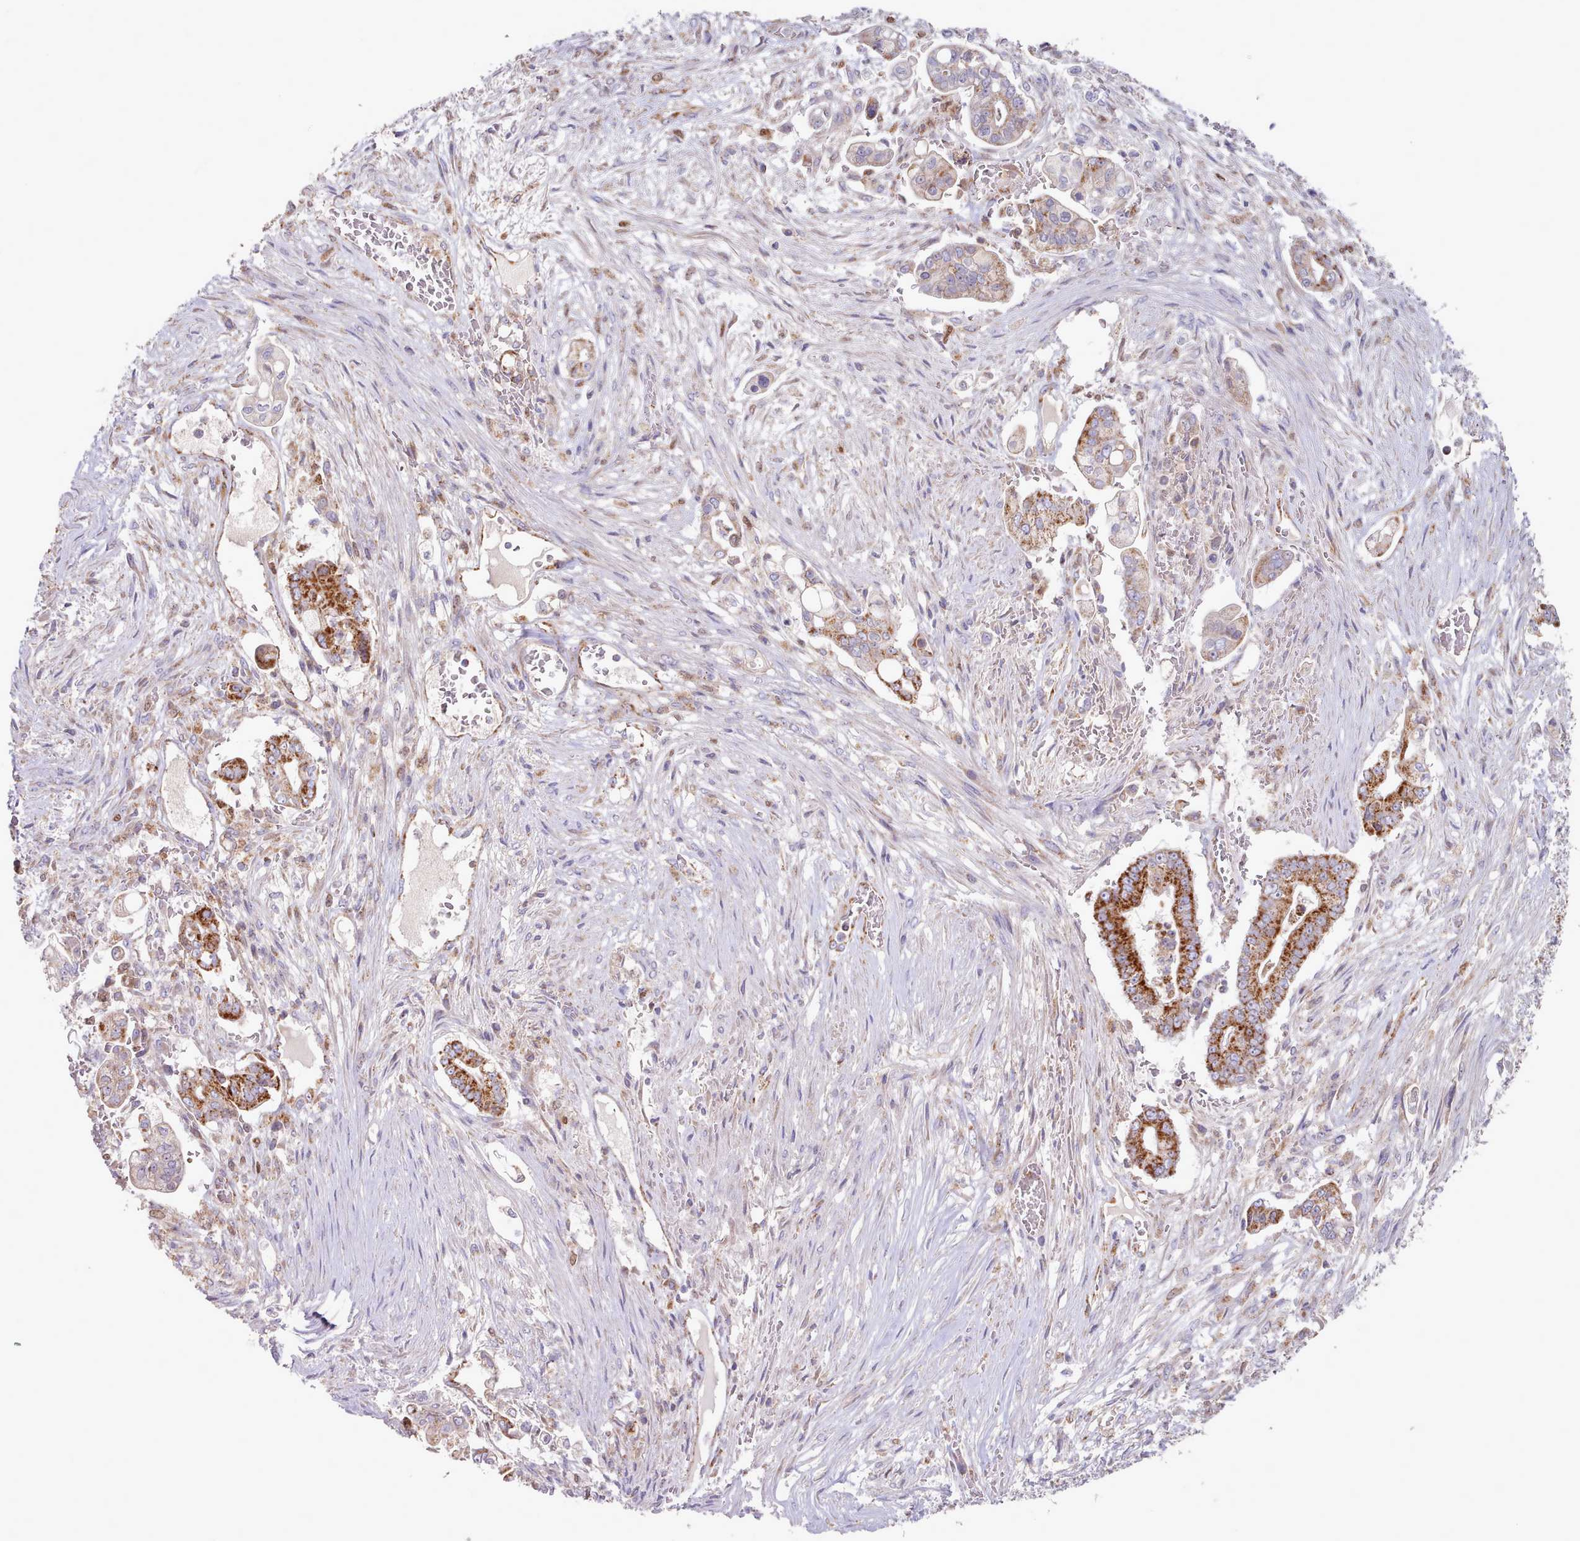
{"staining": {"intensity": "strong", "quantity": "<25%", "location": "cytoplasmic/membranous"}, "tissue": "pancreatic cancer", "cell_type": "Tumor cells", "image_type": "cancer", "snomed": [{"axis": "morphology", "description": "Adenocarcinoma, NOS"}, {"axis": "topography", "description": "Pancreas"}], "caption": "DAB (3,3'-diaminobenzidine) immunohistochemical staining of pancreatic adenocarcinoma displays strong cytoplasmic/membranous protein staining in about <25% of tumor cells. The staining was performed using DAB to visualize the protein expression in brown, while the nuclei were stained in blue with hematoxylin (Magnification: 20x).", "gene": "HSDL2", "patient": {"sex": "female", "age": 69}}